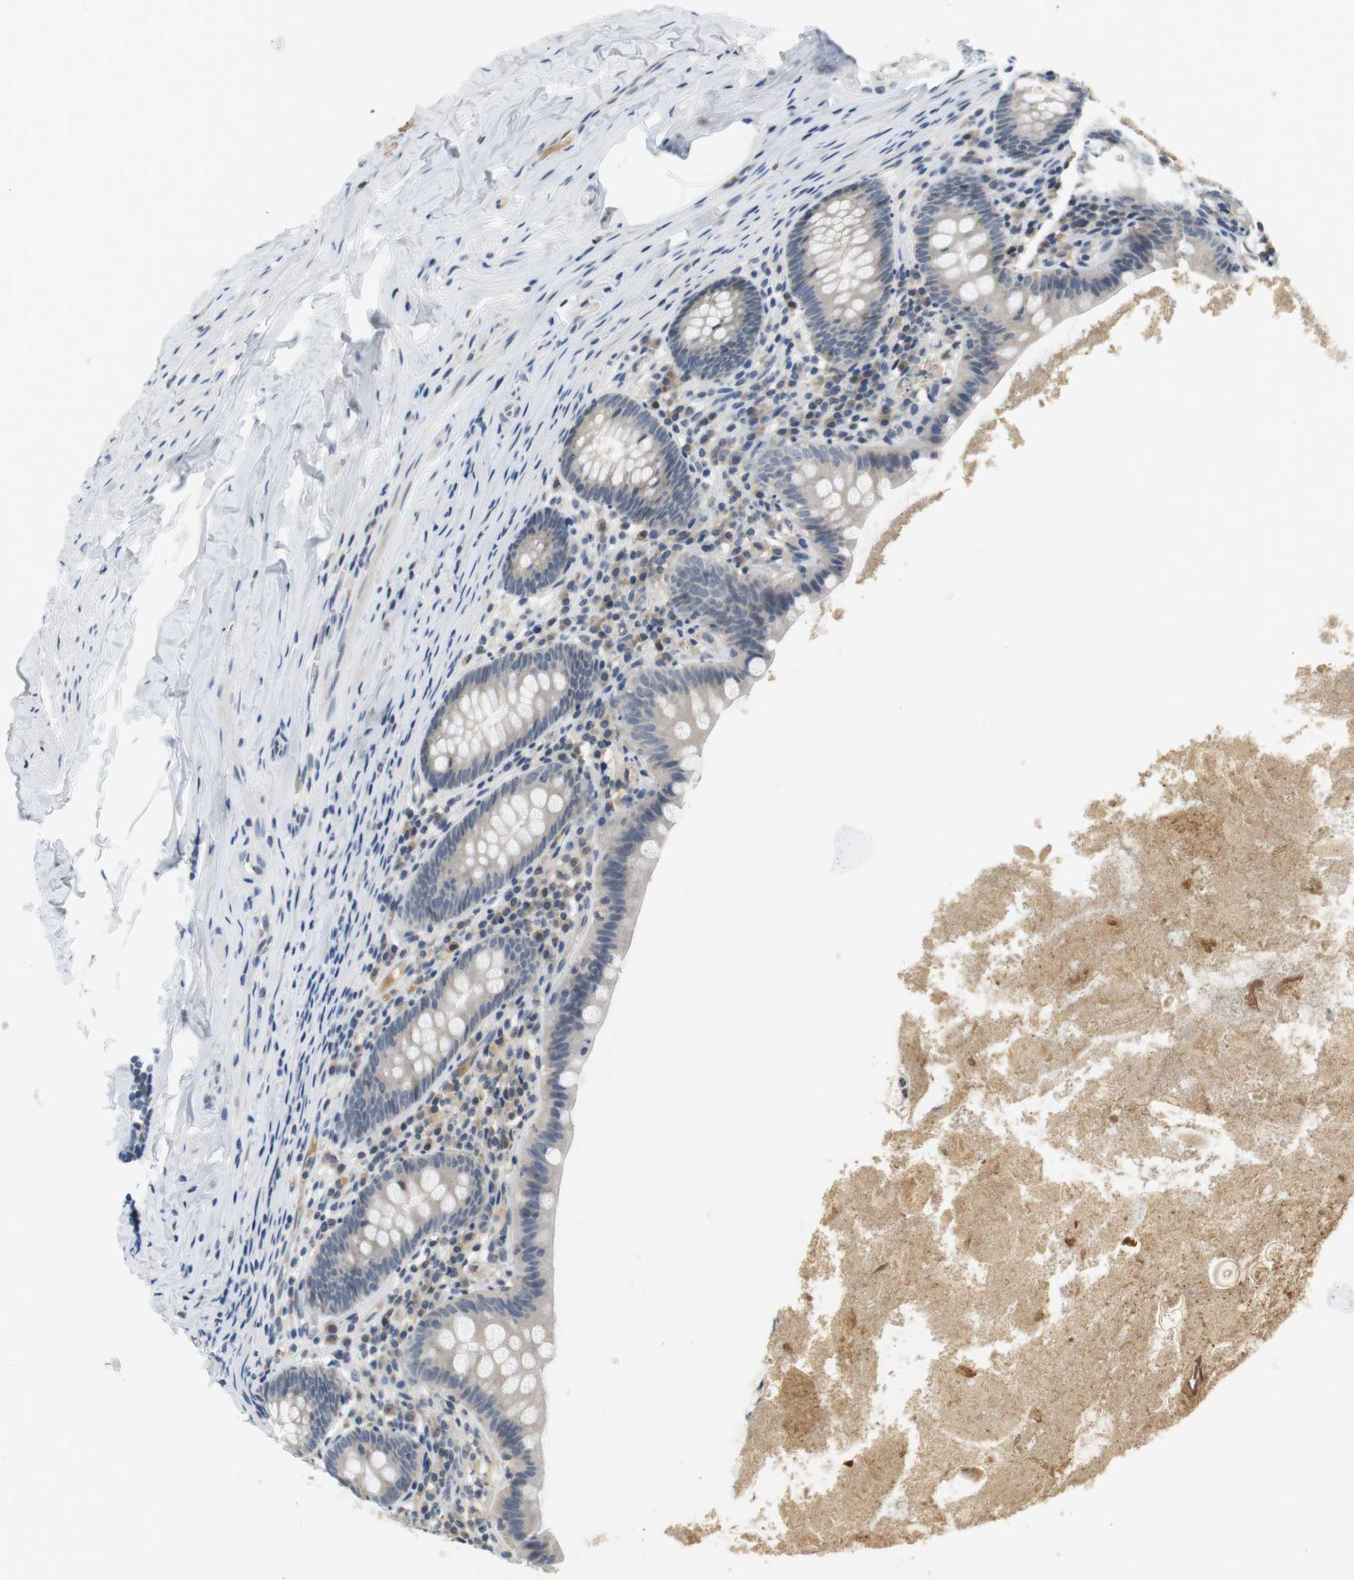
{"staining": {"intensity": "negative", "quantity": "none", "location": "none"}, "tissue": "appendix", "cell_type": "Glandular cells", "image_type": "normal", "snomed": [{"axis": "morphology", "description": "Normal tissue, NOS"}, {"axis": "topography", "description": "Appendix"}], "caption": "The photomicrograph exhibits no significant staining in glandular cells of appendix.", "gene": "WNT7A", "patient": {"sex": "male", "age": 52}}